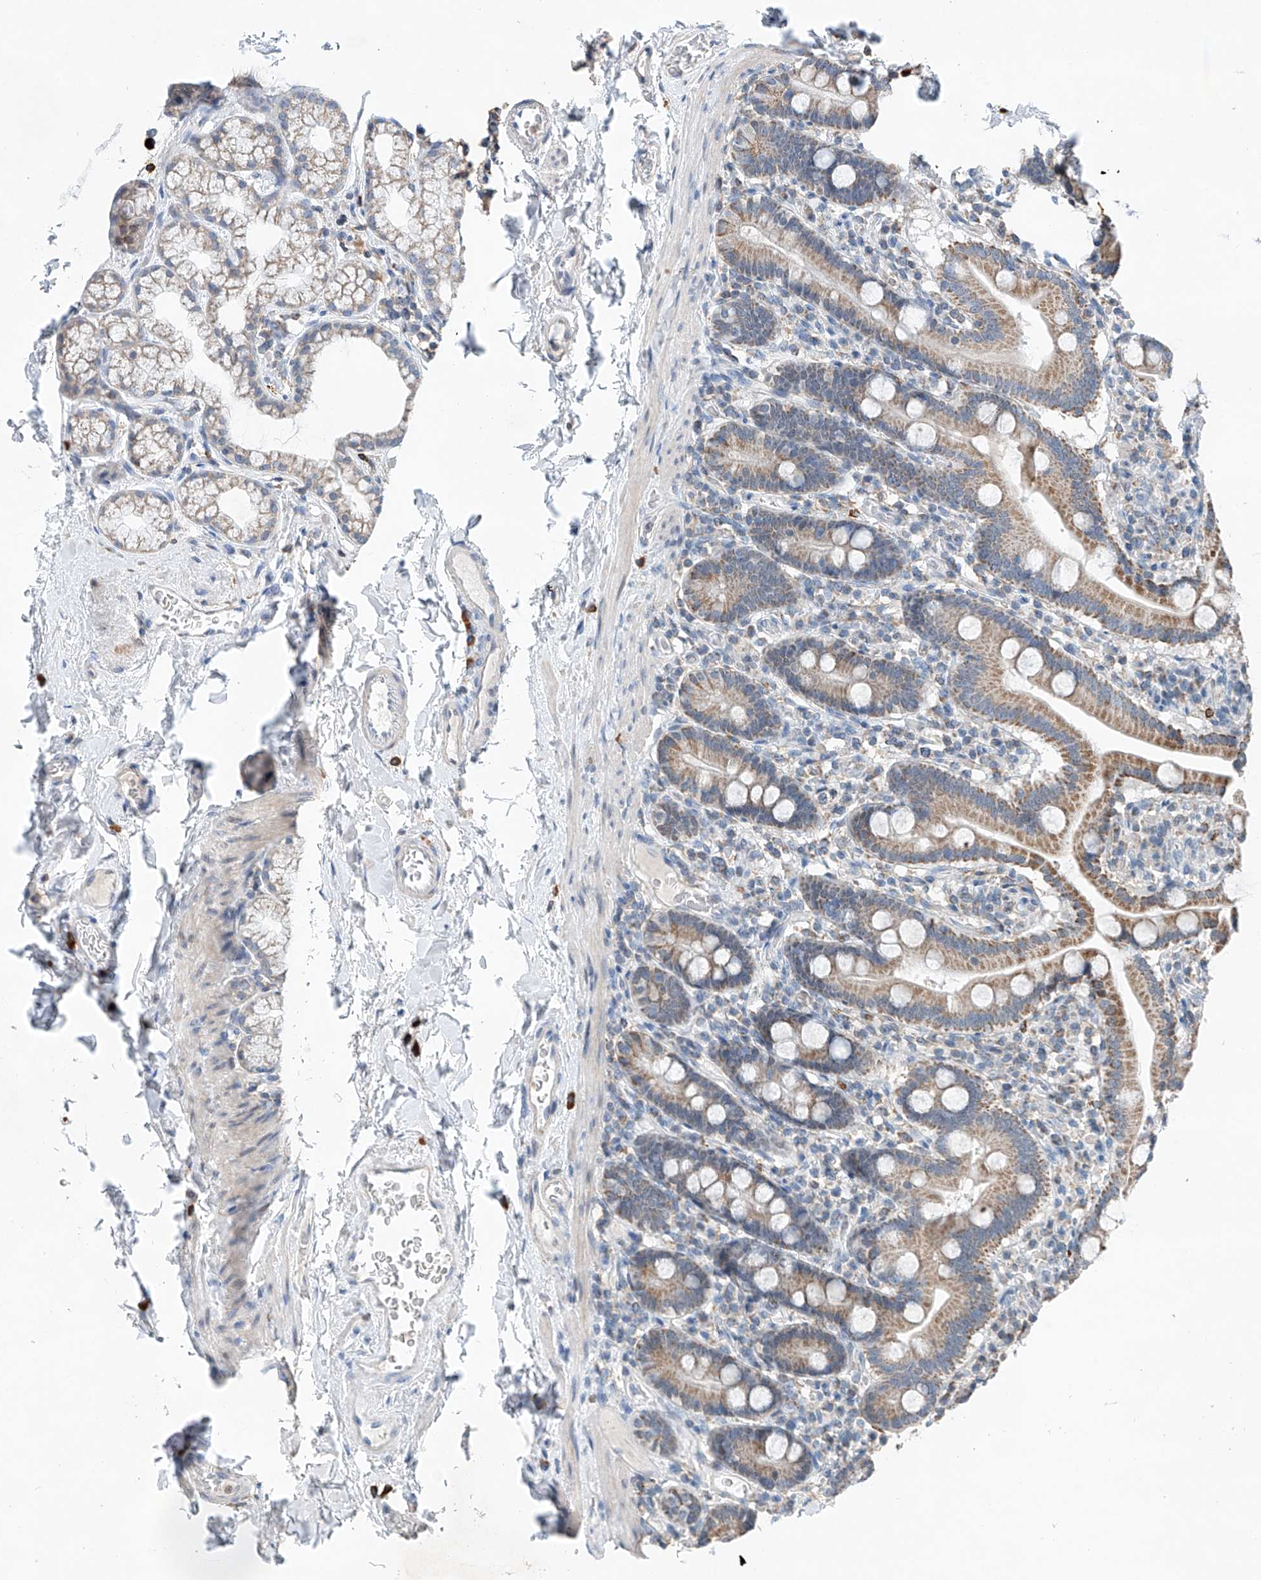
{"staining": {"intensity": "moderate", "quantity": ">75%", "location": "cytoplasmic/membranous"}, "tissue": "duodenum", "cell_type": "Glandular cells", "image_type": "normal", "snomed": [{"axis": "morphology", "description": "Normal tissue, NOS"}, {"axis": "topography", "description": "Duodenum"}], "caption": "IHC image of normal duodenum: duodenum stained using immunohistochemistry shows medium levels of moderate protein expression localized specifically in the cytoplasmic/membranous of glandular cells, appearing as a cytoplasmic/membranous brown color.", "gene": "KLF15", "patient": {"sex": "male", "age": 55}}